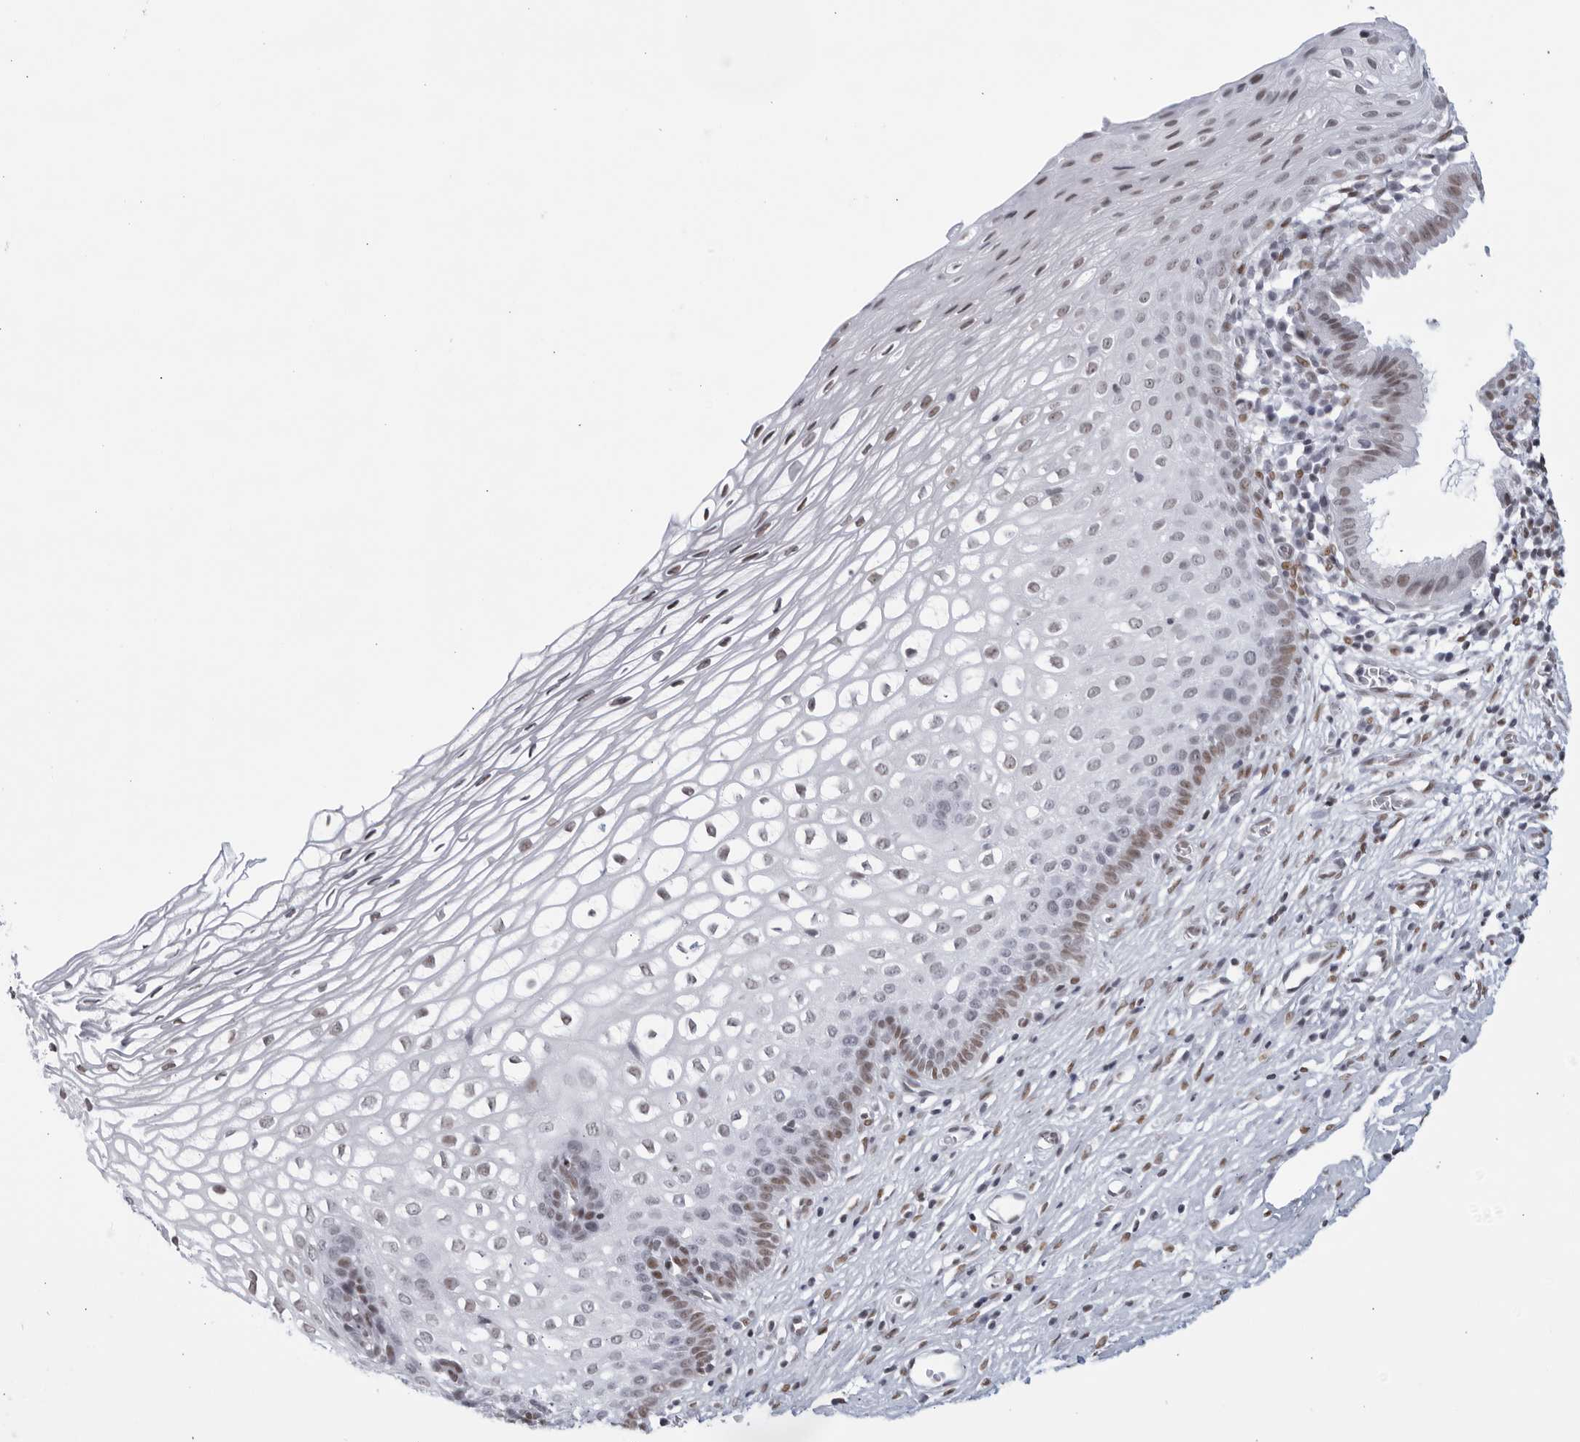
{"staining": {"intensity": "negative", "quantity": "none", "location": "none"}, "tissue": "cervix", "cell_type": "Glandular cells", "image_type": "normal", "snomed": [{"axis": "morphology", "description": "Normal tissue, NOS"}, {"axis": "topography", "description": "Cervix"}], "caption": "This is an immunohistochemistry histopathology image of unremarkable human cervix. There is no positivity in glandular cells.", "gene": "HP1BP3", "patient": {"sex": "female", "age": 27}}